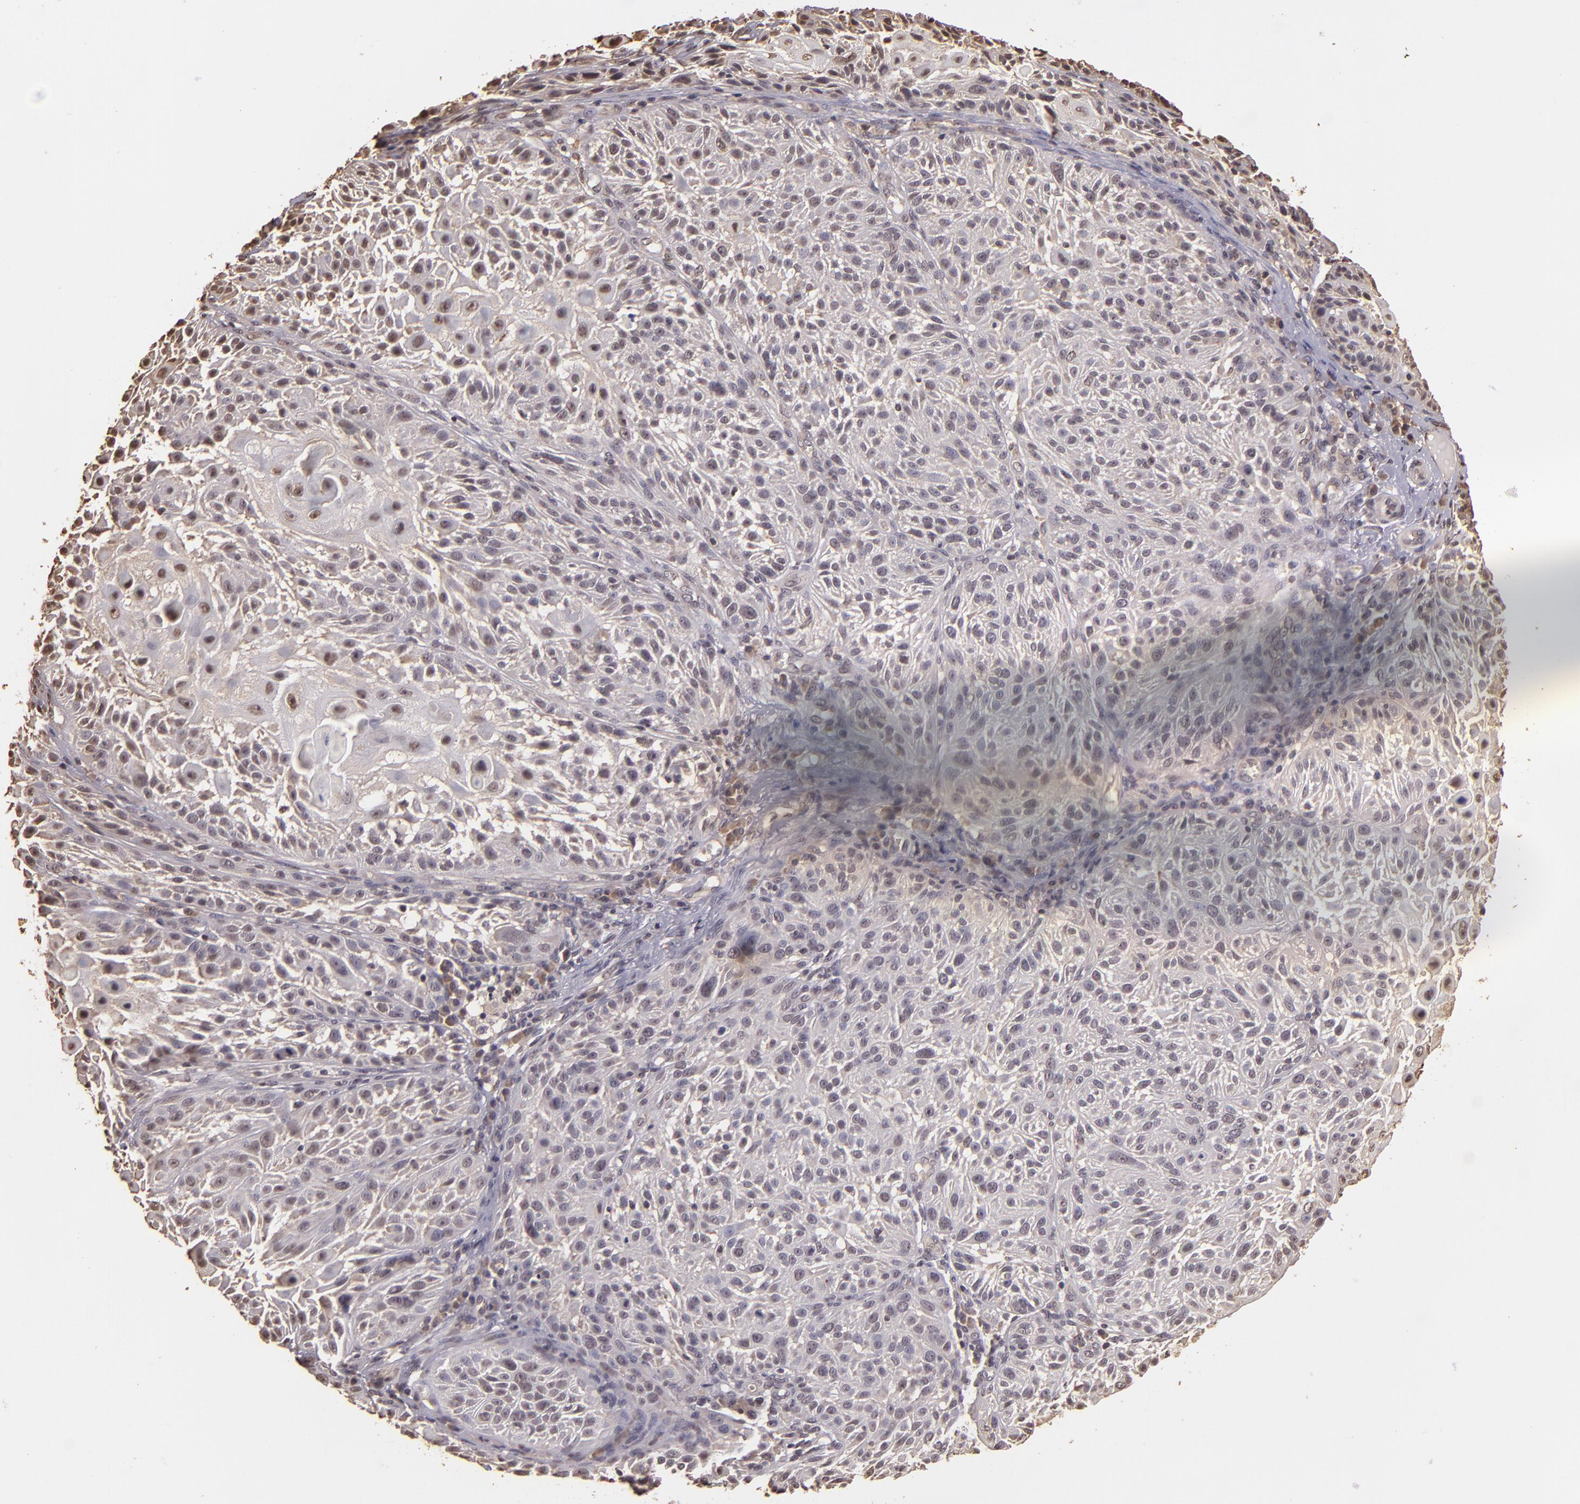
{"staining": {"intensity": "negative", "quantity": "none", "location": "none"}, "tissue": "skin cancer", "cell_type": "Tumor cells", "image_type": "cancer", "snomed": [{"axis": "morphology", "description": "Squamous cell carcinoma, NOS"}, {"axis": "topography", "description": "Skin"}], "caption": "This is a image of IHC staining of skin cancer (squamous cell carcinoma), which shows no staining in tumor cells.", "gene": "ARPC2", "patient": {"sex": "female", "age": 89}}